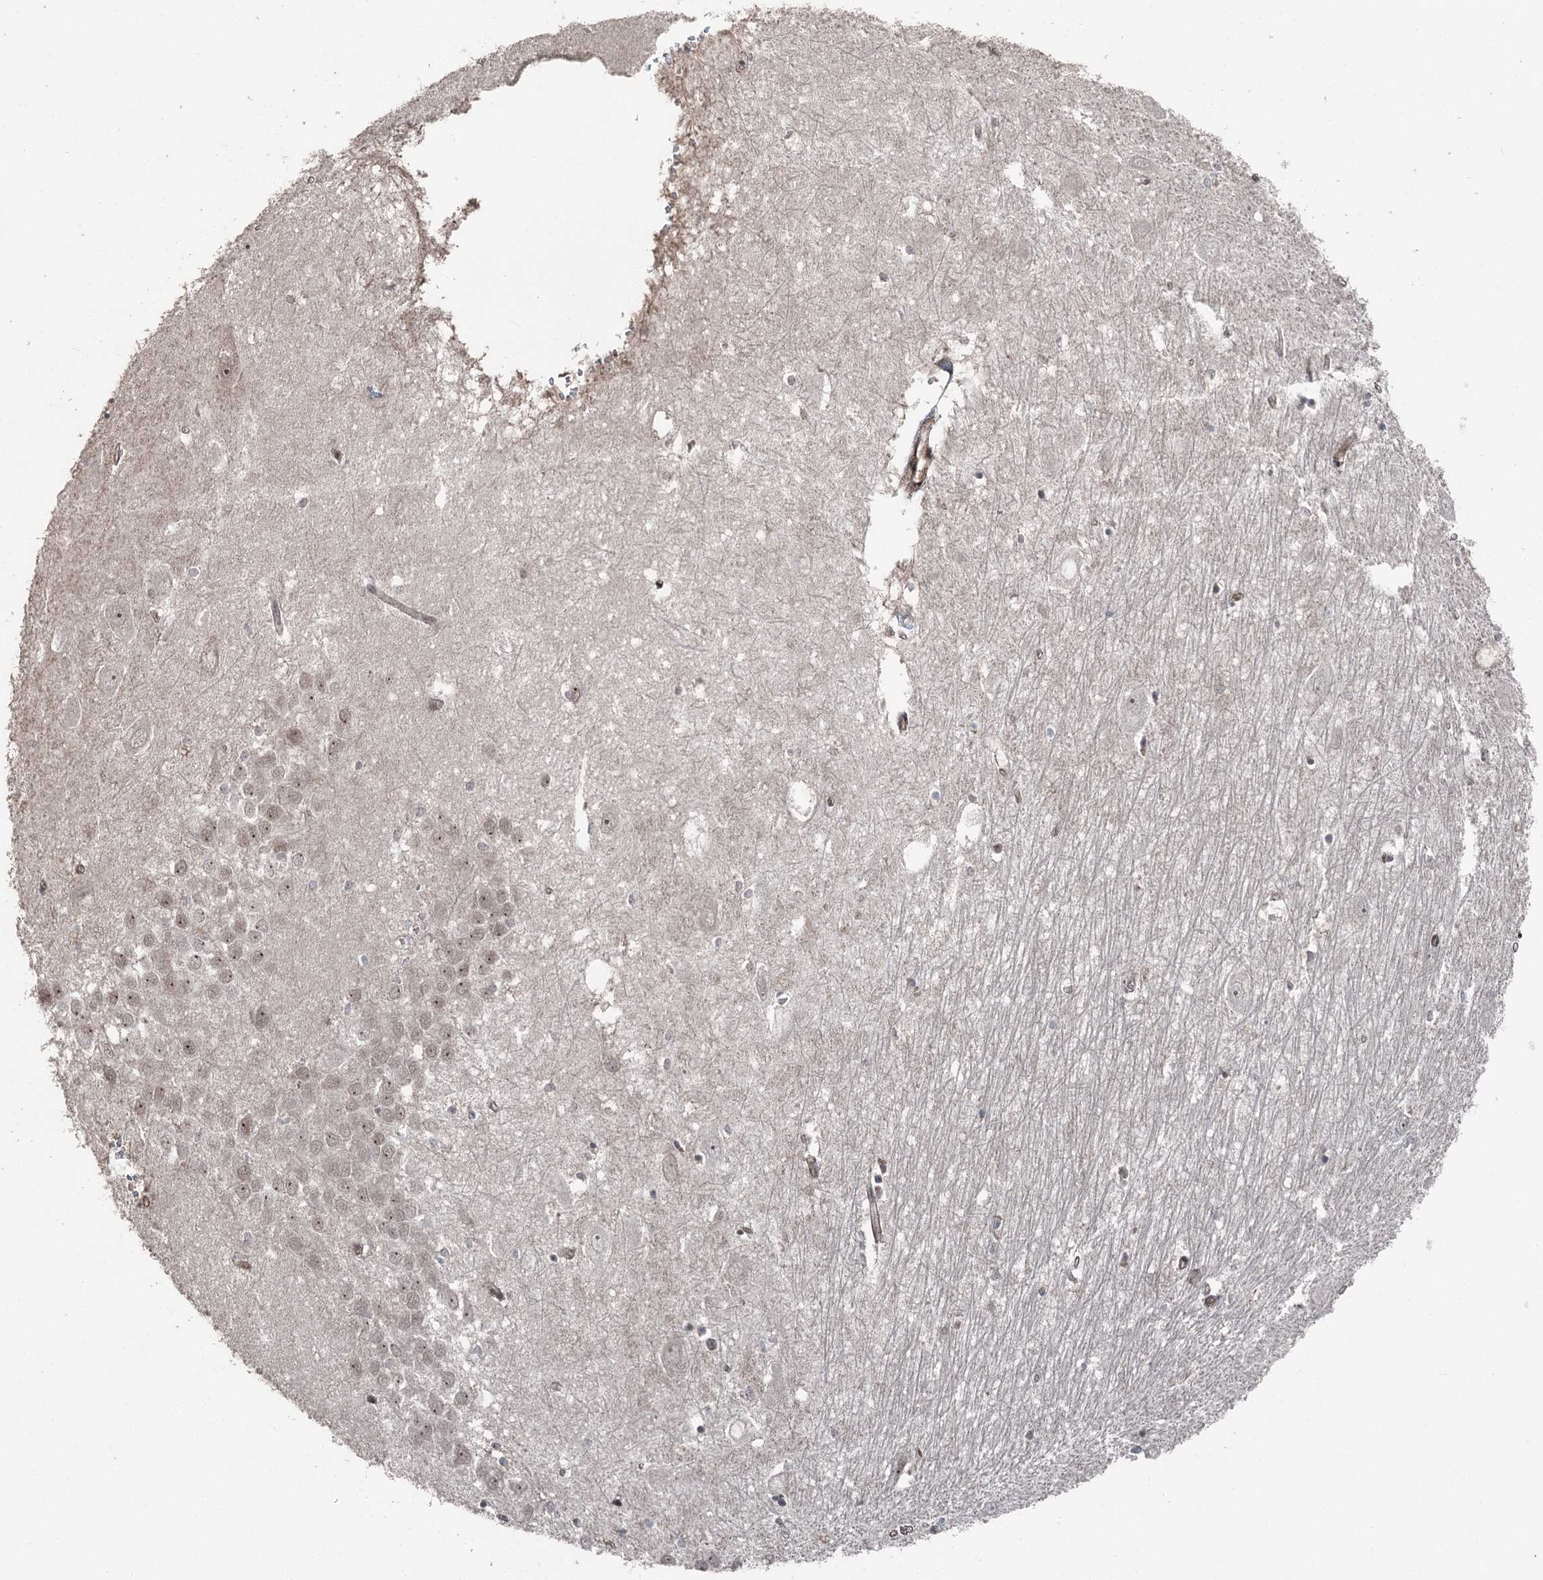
{"staining": {"intensity": "negative", "quantity": "none", "location": "none"}, "tissue": "hippocampus", "cell_type": "Glial cells", "image_type": "normal", "snomed": [{"axis": "morphology", "description": "Normal tissue, NOS"}, {"axis": "topography", "description": "Hippocampus"}], "caption": "IHC photomicrograph of benign hippocampus: hippocampus stained with DAB (3,3'-diaminobenzidine) exhibits no significant protein staining in glial cells. (DAB (3,3'-diaminobenzidine) immunohistochemistry with hematoxylin counter stain).", "gene": "CCDC82", "patient": {"sex": "female", "age": 64}}